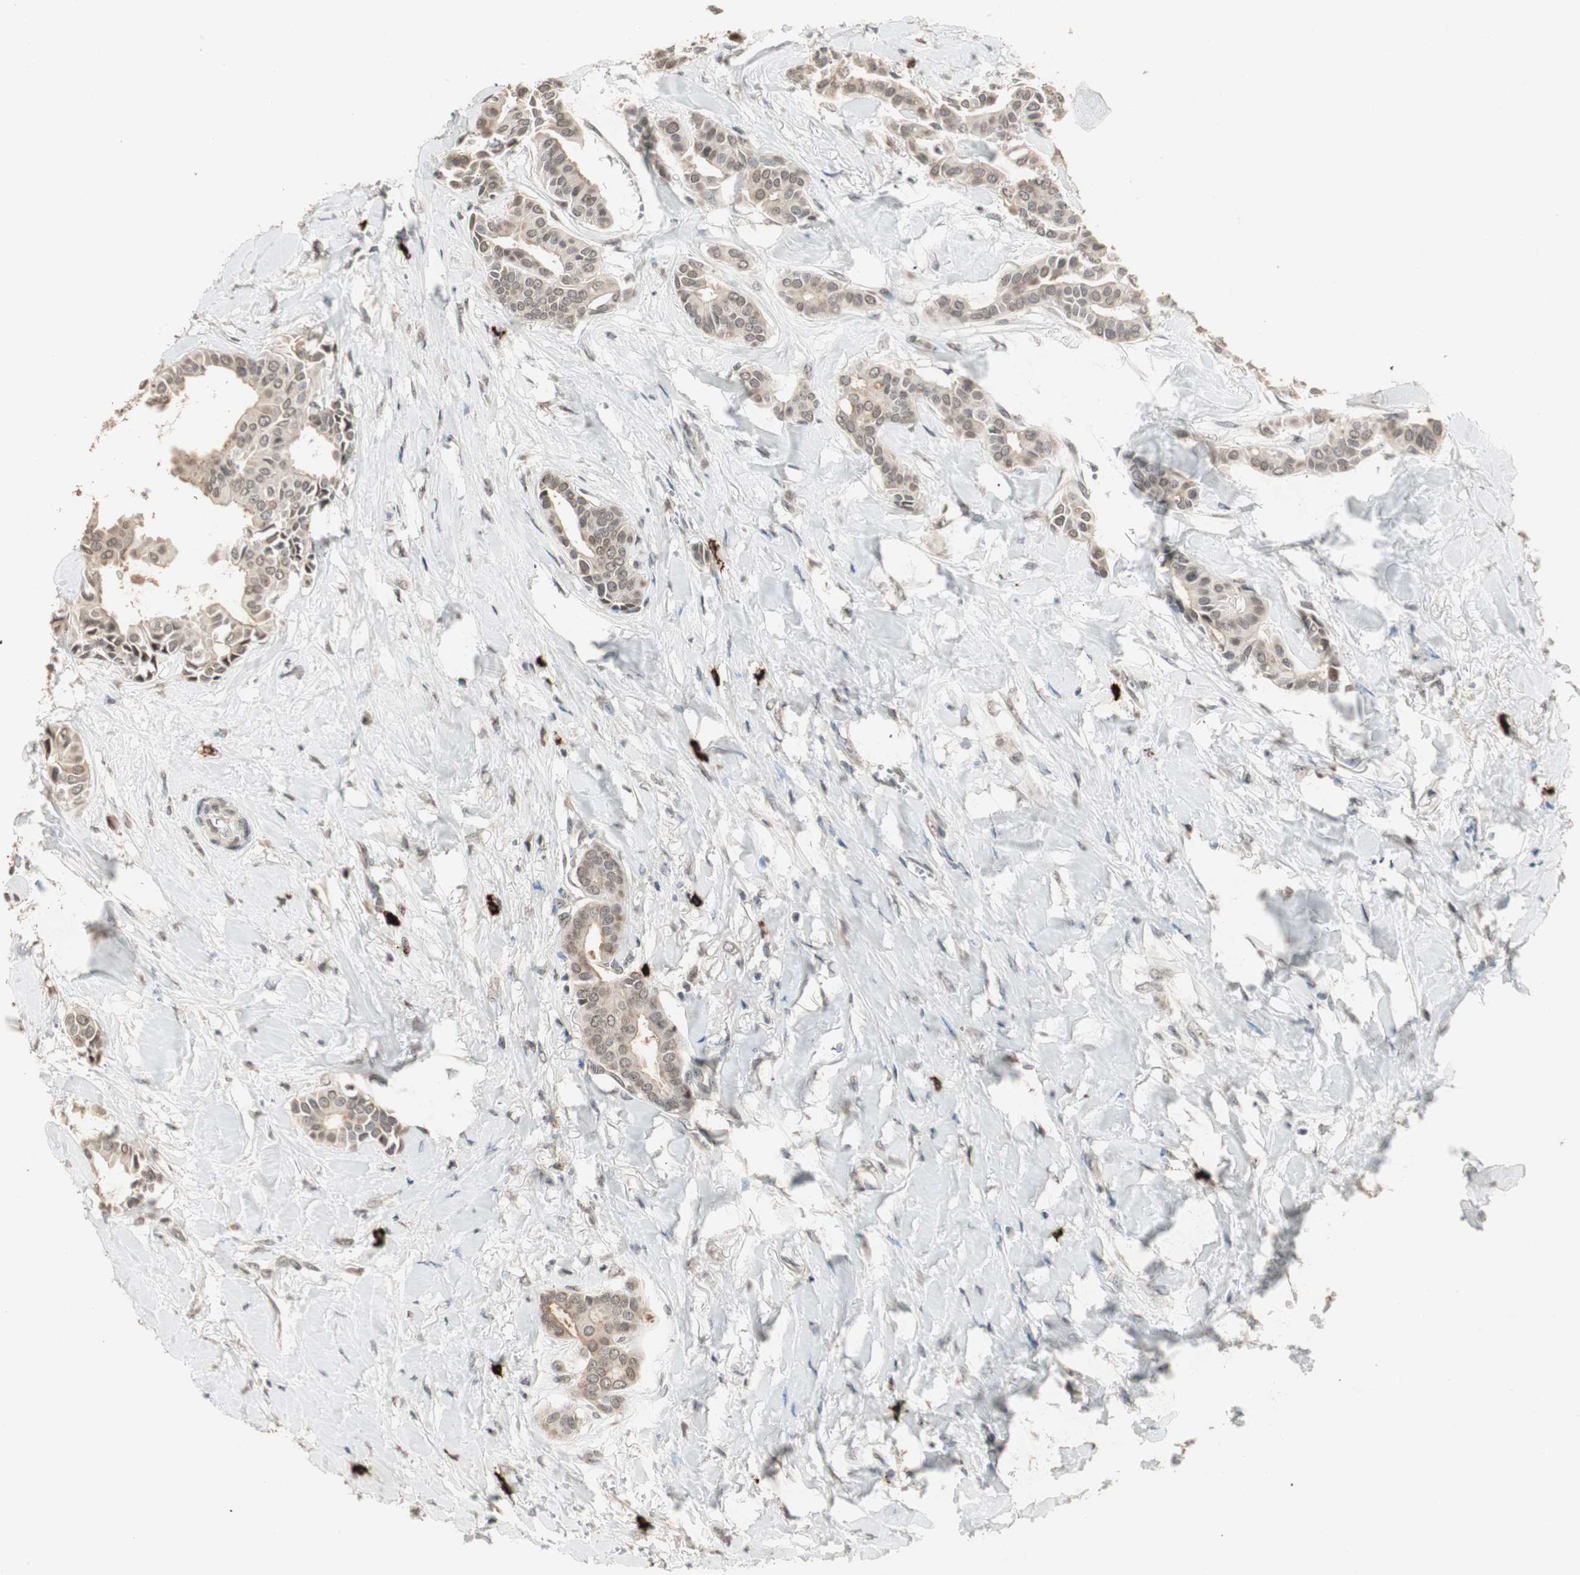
{"staining": {"intensity": "weak", "quantity": ">75%", "location": "cytoplasmic/membranous,nuclear"}, "tissue": "head and neck cancer", "cell_type": "Tumor cells", "image_type": "cancer", "snomed": [{"axis": "morphology", "description": "Adenocarcinoma, NOS"}, {"axis": "topography", "description": "Salivary gland"}, {"axis": "topography", "description": "Head-Neck"}], "caption": "A brown stain highlights weak cytoplasmic/membranous and nuclear positivity of a protein in human adenocarcinoma (head and neck) tumor cells. The staining was performed using DAB to visualize the protein expression in brown, while the nuclei were stained in blue with hematoxylin (Magnification: 20x).", "gene": "ETV4", "patient": {"sex": "female", "age": 59}}